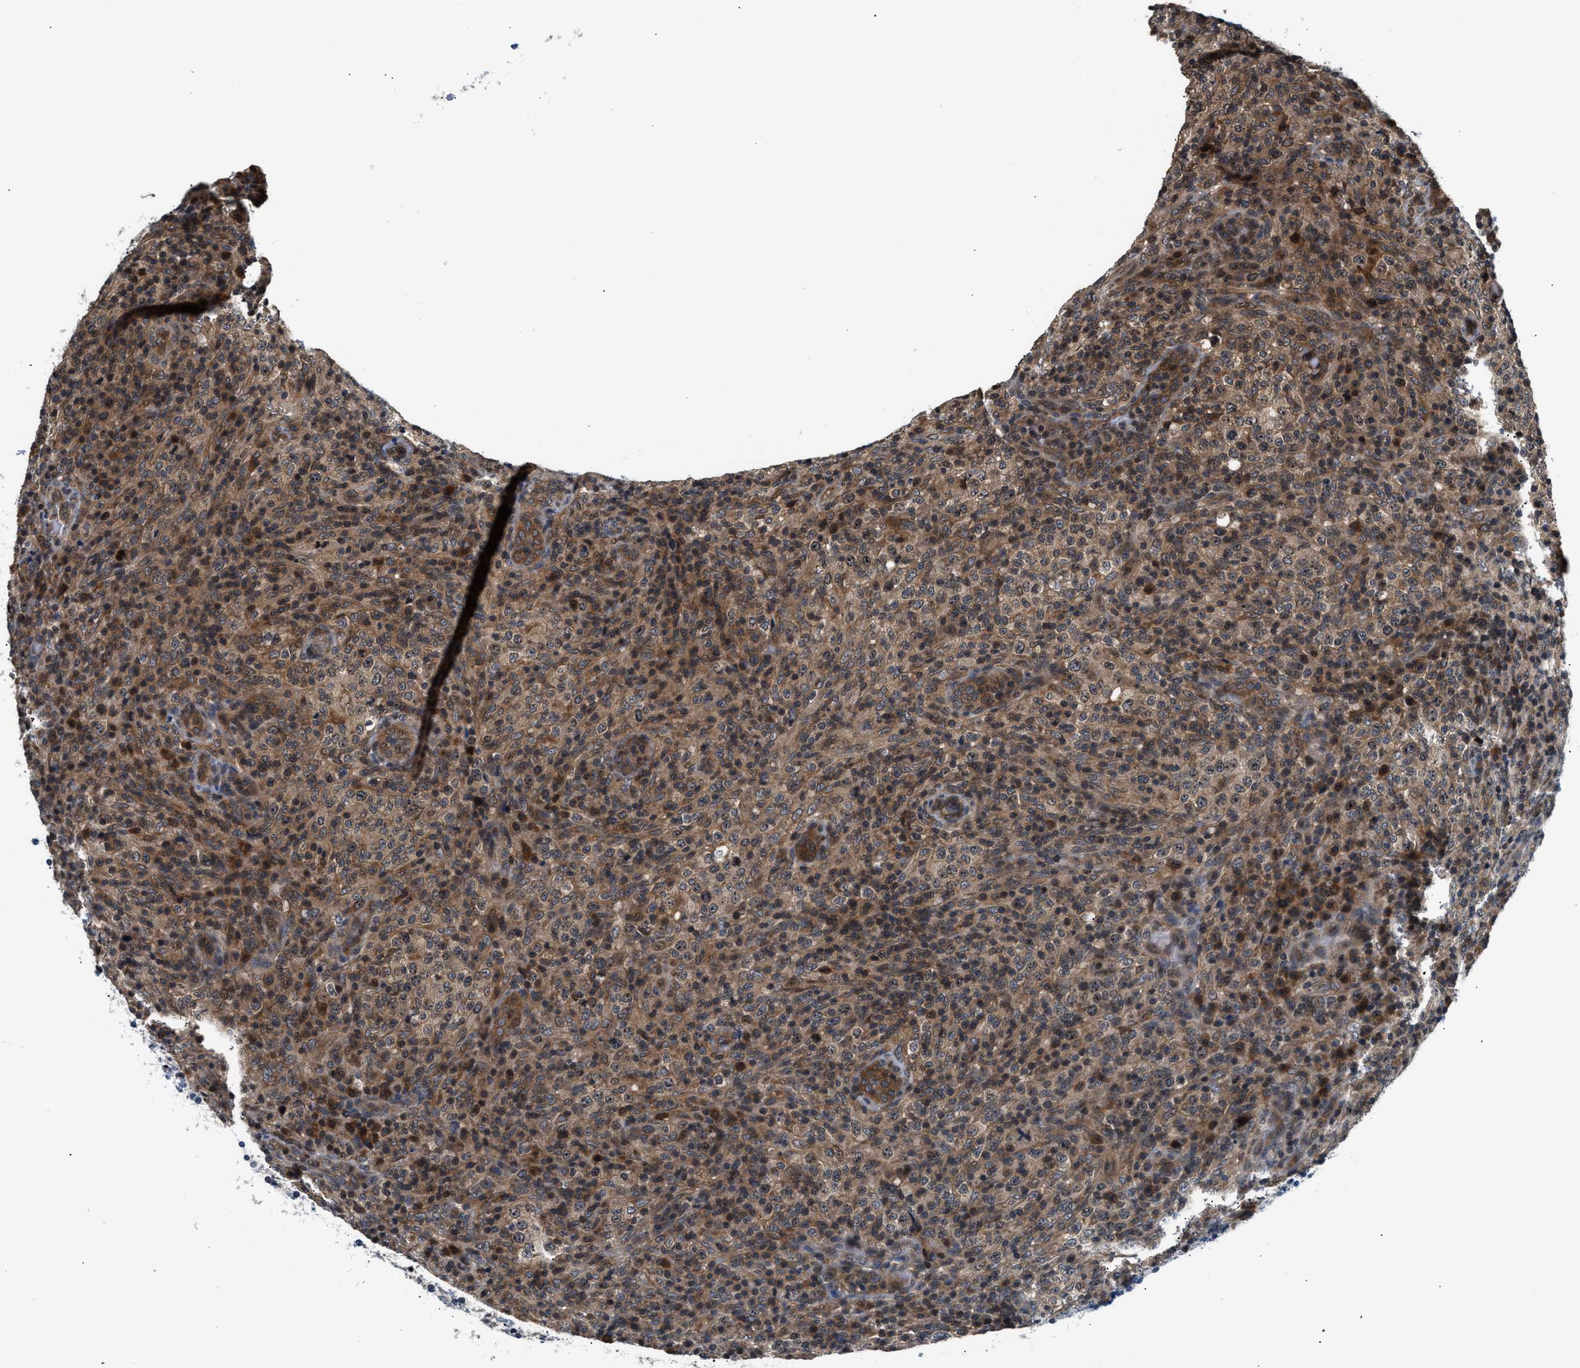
{"staining": {"intensity": "moderate", "quantity": ">75%", "location": "cytoplasmic/membranous"}, "tissue": "lymphoma", "cell_type": "Tumor cells", "image_type": "cancer", "snomed": [{"axis": "morphology", "description": "Malignant lymphoma, non-Hodgkin's type, High grade"}, {"axis": "topography", "description": "Lymph node"}], "caption": "High-grade malignant lymphoma, non-Hodgkin's type stained with DAB (3,3'-diaminobenzidine) immunohistochemistry exhibits medium levels of moderate cytoplasmic/membranous expression in approximately >75% of tumor cells.", "gene": "RAB29", "patient": {"sex": "female", "age": 76}}